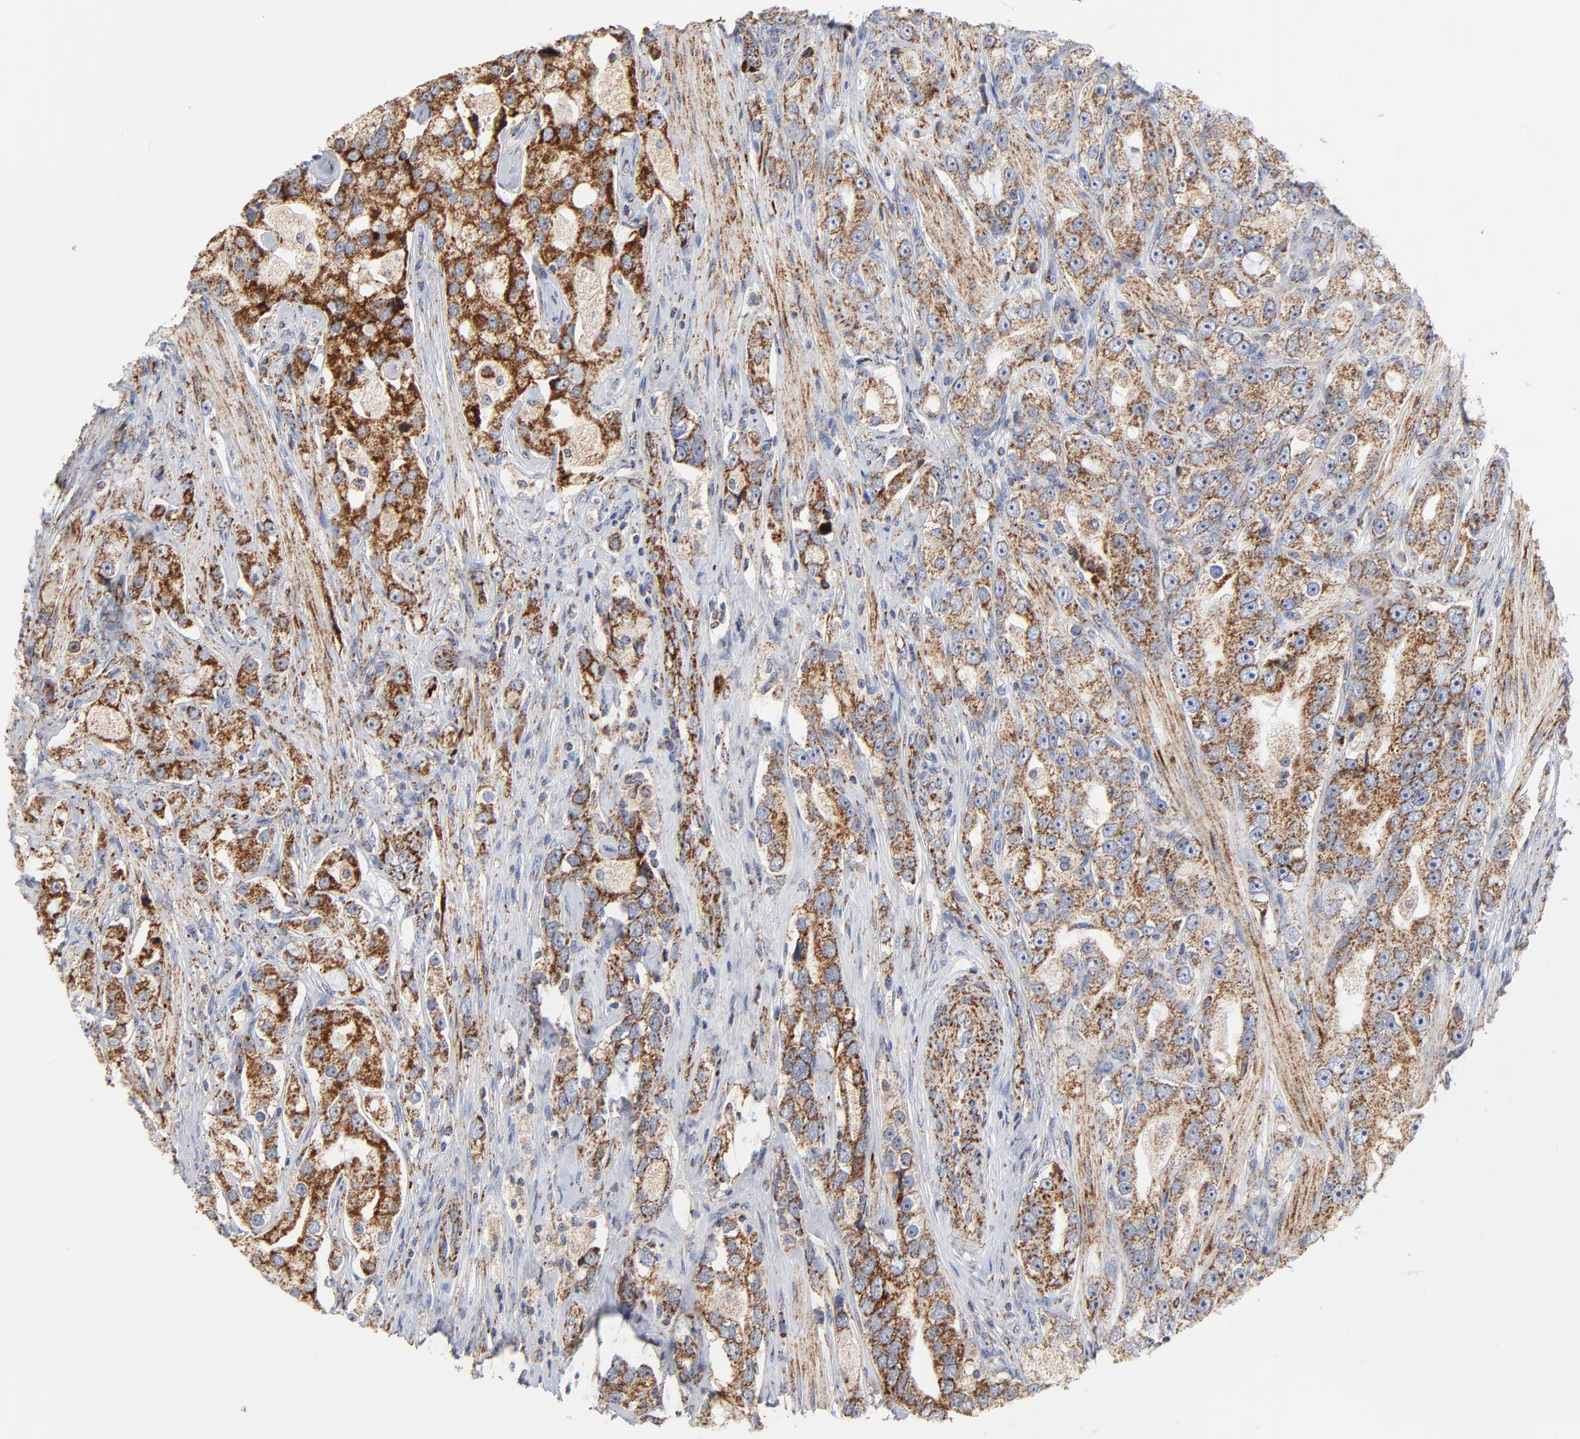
{"staining": {"intensity": "strong", "quantity": ">75%", "location": "cytoplasmic/membranous"}, "tissue": "prostate cancer", "cell_type": "Tumor cells", "image_type": "cancer", "snomed": [{"axis": "morphology", "description": "Adenocarcinoma, High grade"}, {"axis": "topography", "description": "Prostate"}], "caption": "Strong cytoplasmic/membranous staining is identified in approximately >75% of tumor cells in high-grade adenocarcinoma (prostate). The staining was performed using DAB to visualize the protein expression in brown, while the nuclei were stained in blue with hematoxylin (Magnification: 20x).", "gene": "DIABLO", "patient": {"sex": "male", "age": 63}}